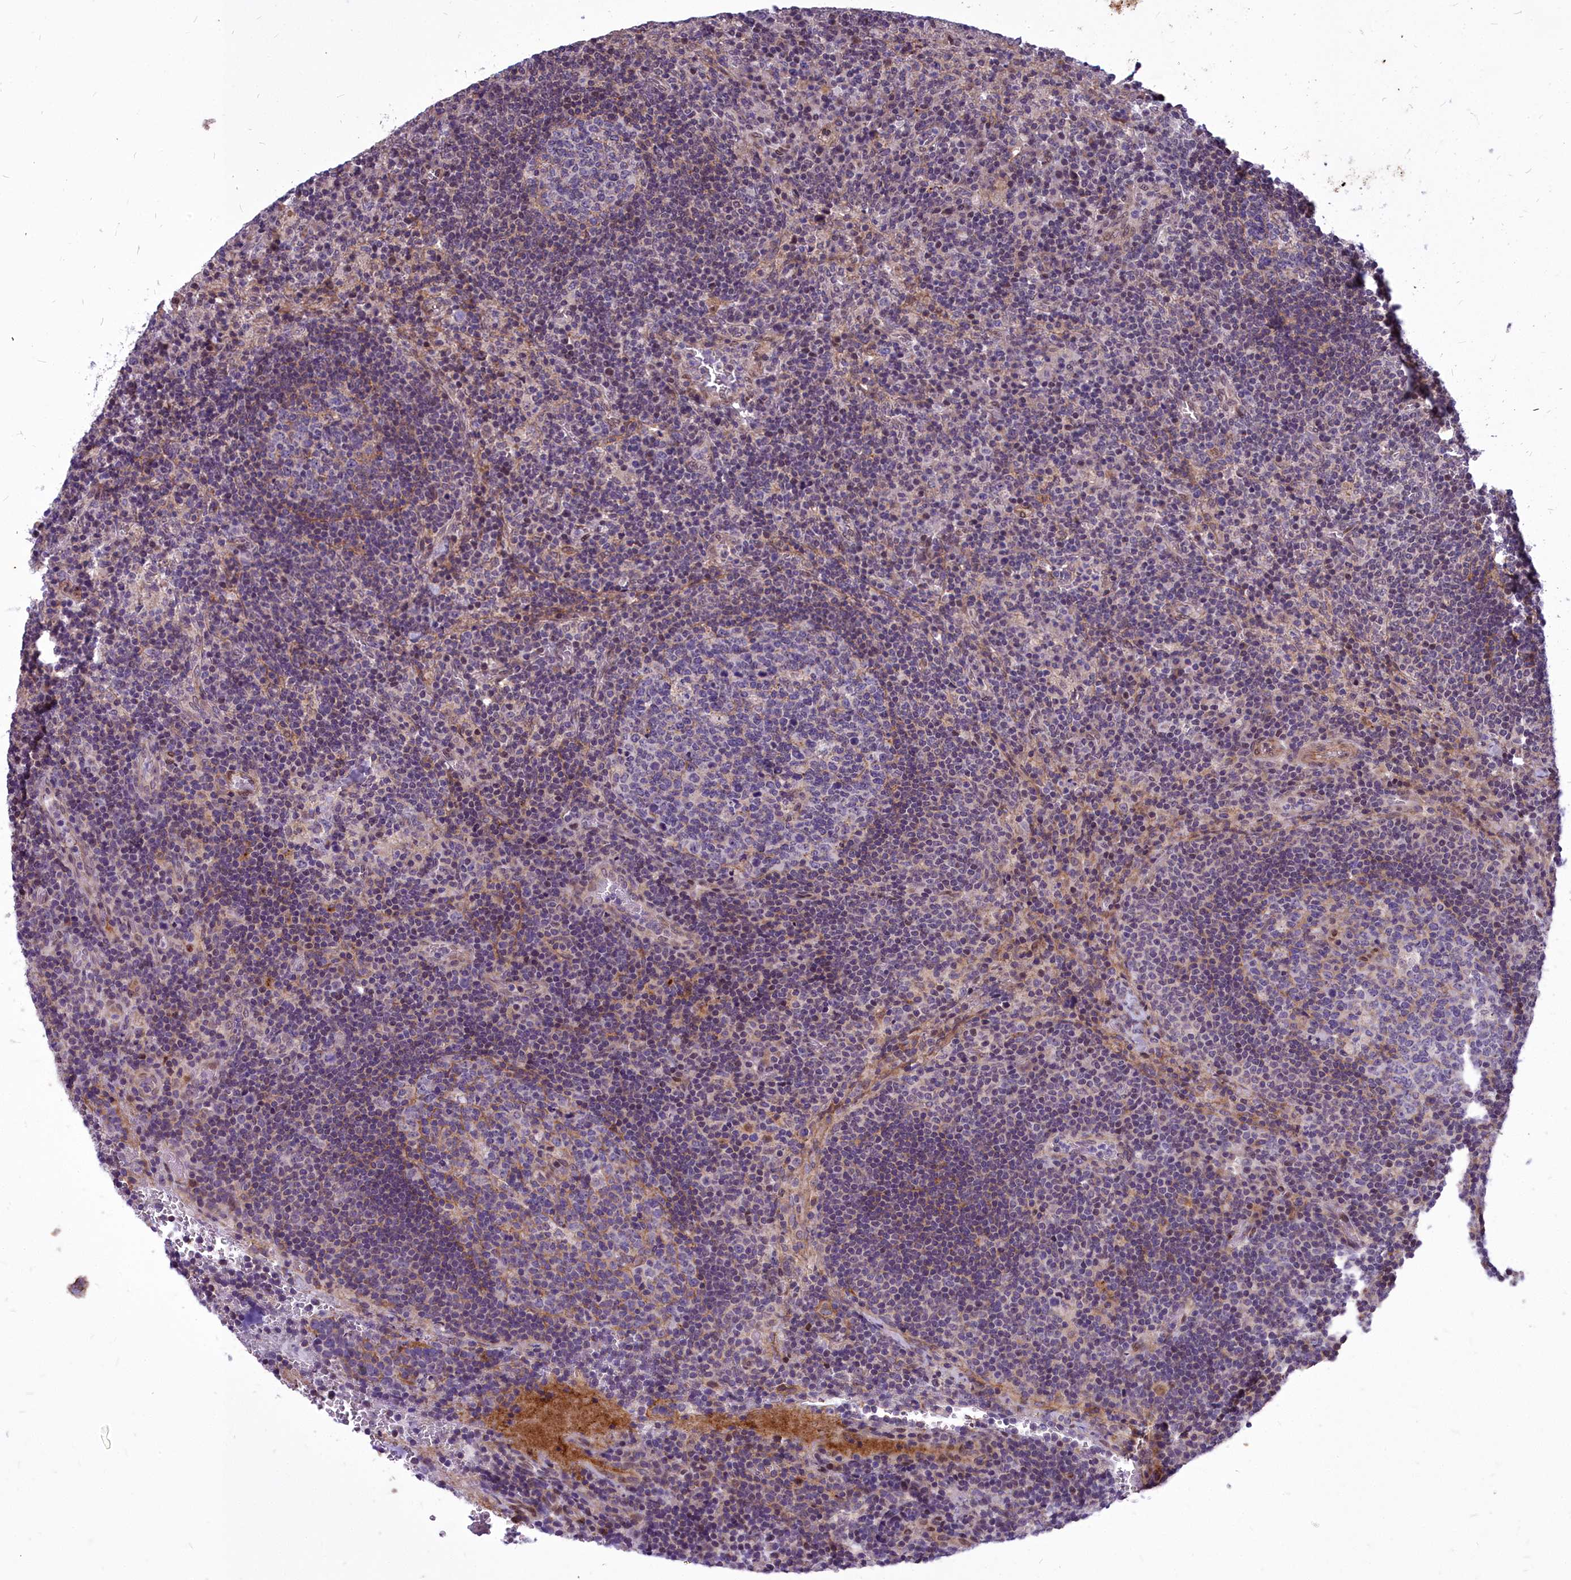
{"staining": {"intensity": "weak", "quantity": "<25%", "location": "cytoplasmic/membranous,nuclear"}, "tissue": "lymph node", "cell_type": "Germinal center cells", "image_type": "normal", "snomed": [{"axis": "morphology", "description": "Normal tissue, NOS"}, {"axis": "topography", "description": "Lymph node"}], "caption": "Germinal center cells show no significant protein staining in benign lymph node. (DAB immunohistochemistry (IHC) visualized using brightfield microscopy, high magnification).", "gene": "ABCB8", "patient": {"sex": "male", "age": 58}}